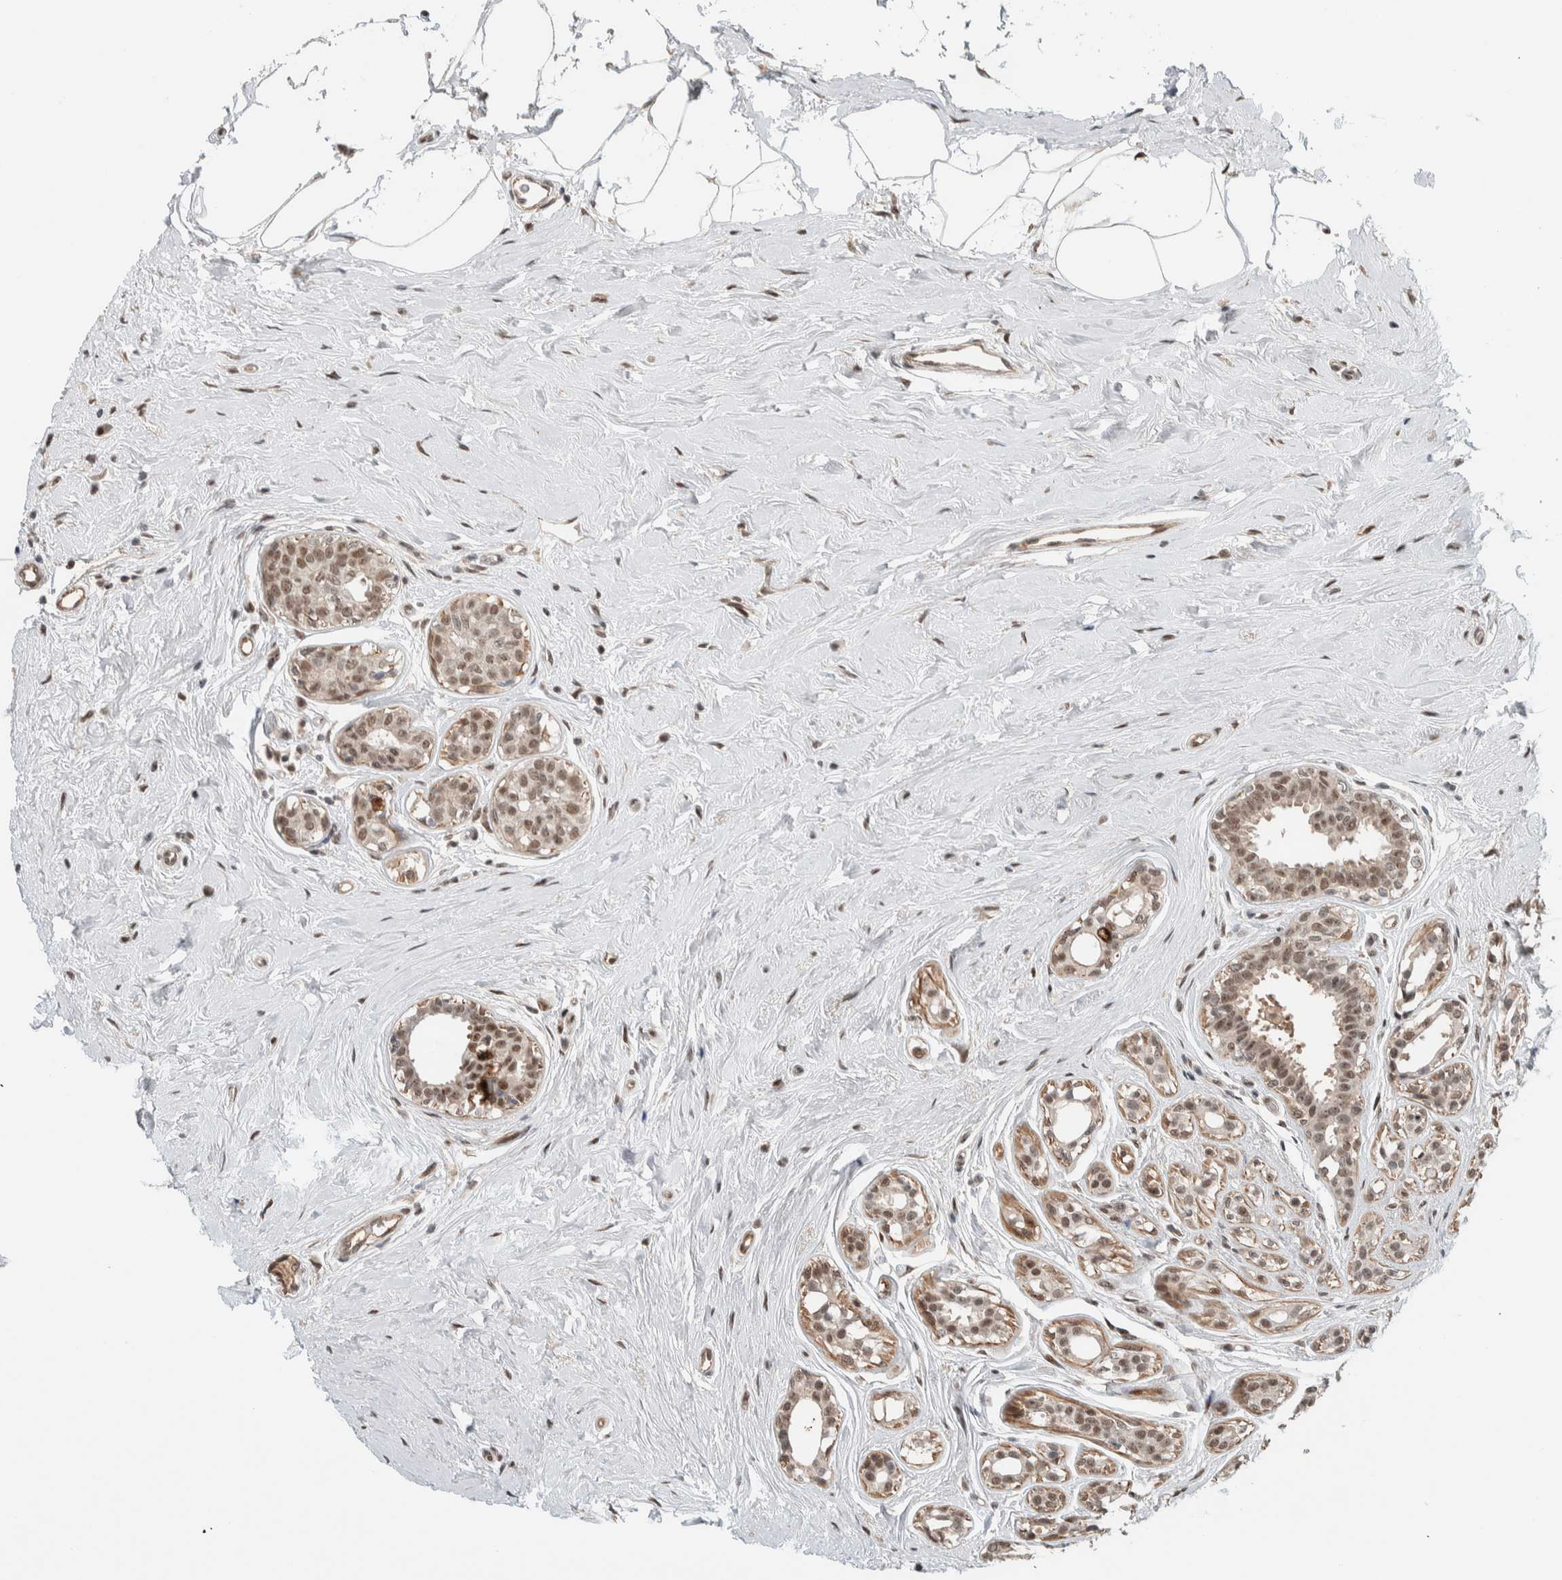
{"staining": {"intensity": "moderate", "quantity": ">75%", "location": "nuclear"}, "tissue": "breast cancer", "cell_type": "Tumor cells", "image_type": "cancer", "snomed": [{"axis": "morphology", "description": "Duct carcinoma"}, {"axis": "topography", "description": "Breast"}], "caption": "Immunohistochemistry (IHC) (DAB) staining of breast cancer displays moderate nuclear protein staining in about >75% of tumor cells. The protein is stained brown, and the nuclei are stained in blue (DAB (3,3'-diaminobenzidine) IHC with brightfield microscopy, high magnification).", "gene": "ZFP91", "patient": {"sex": "female", "age": 55}}